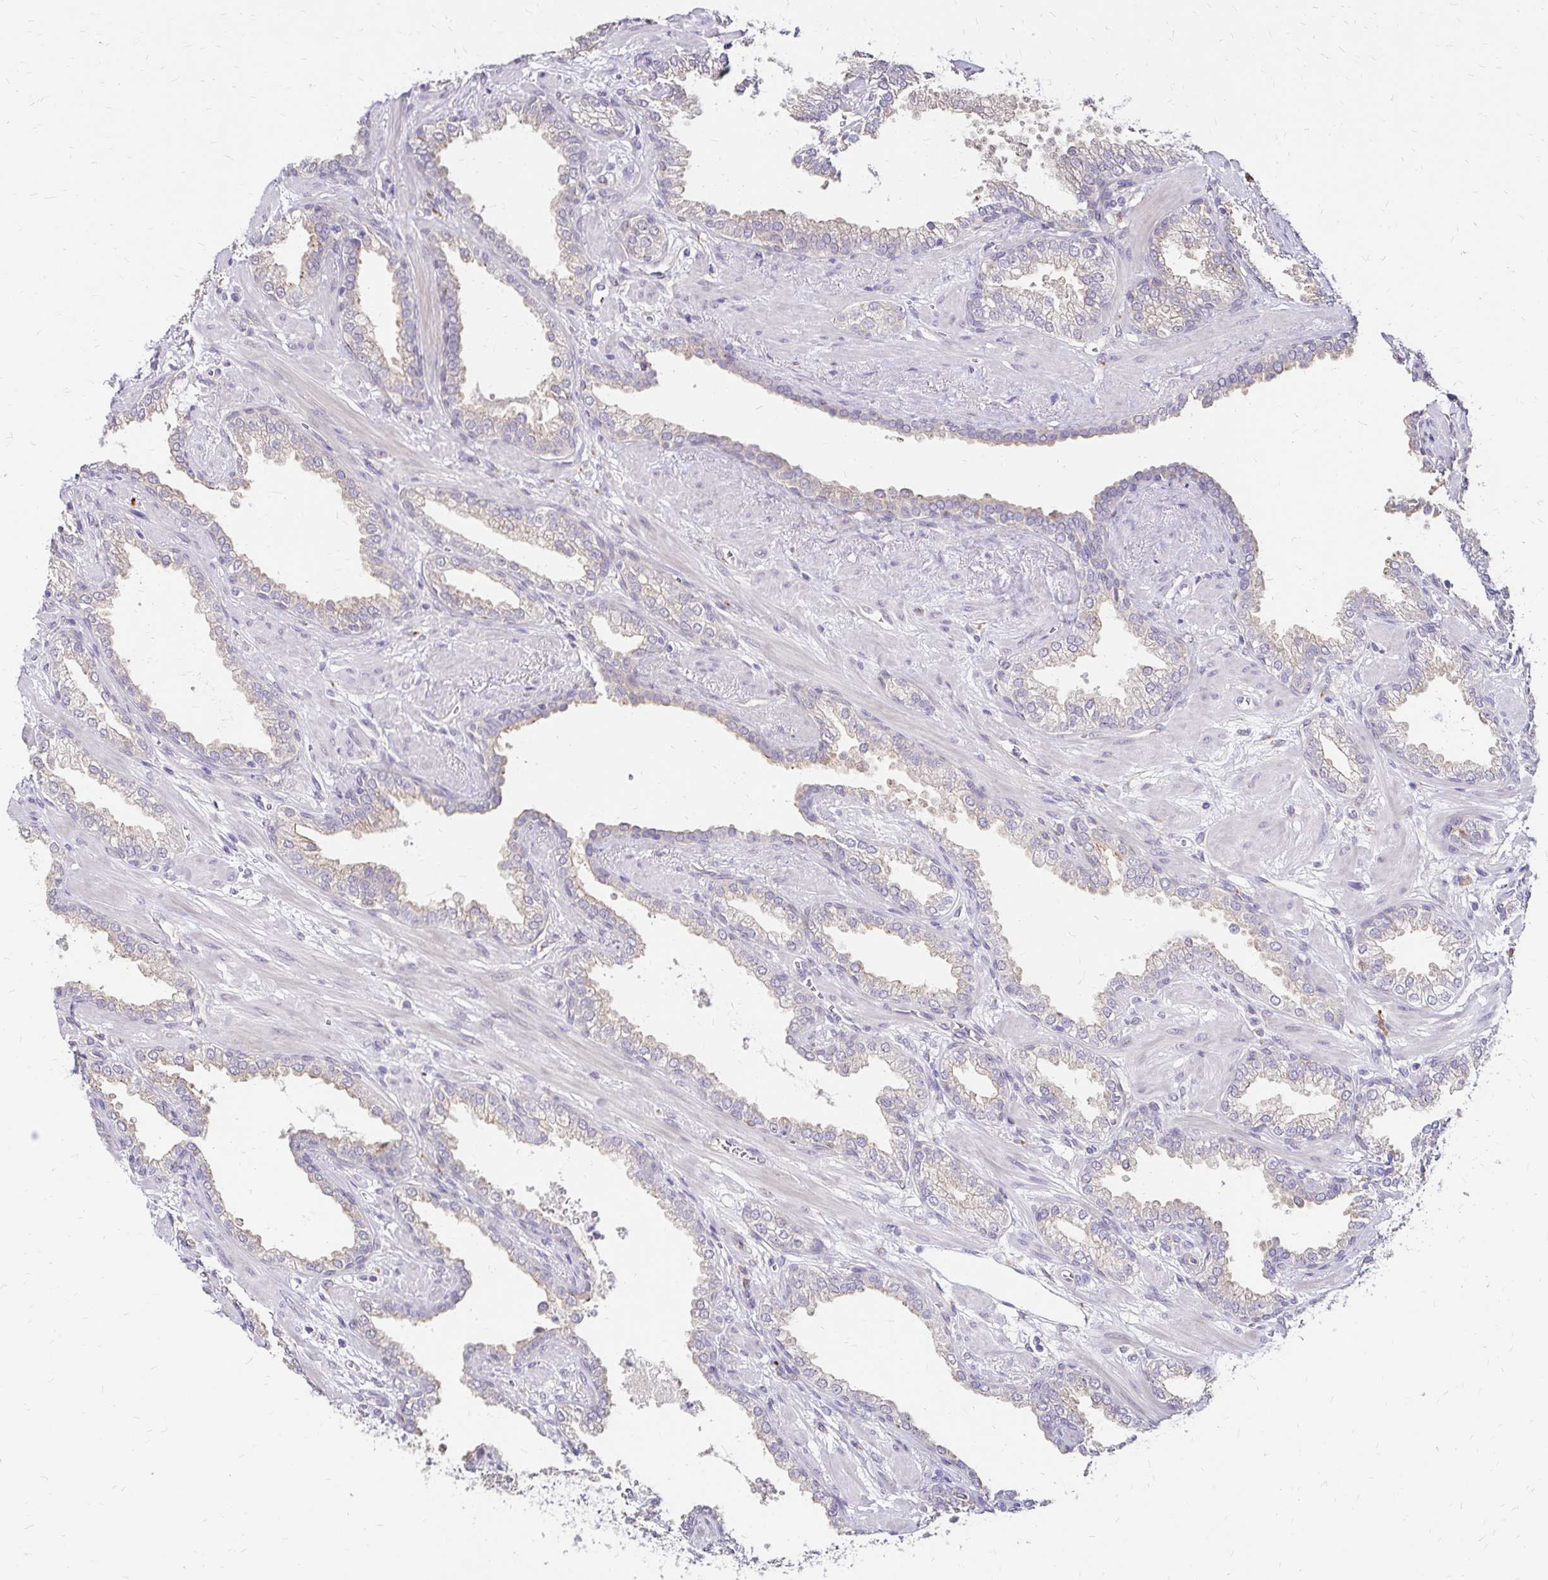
{"staining": {"intensity": "negative", "quantity": "none", "location": "none"}, "tissue": "prostate cancer", "cell_type": "Tumor cells", "image_type": "cancer", "snomed": [{"axis": "morphology", "description": "Adenocarcinoma, High grade"}, {"axis": "topography", "description": "Prostate"}], "caption": "Histopathology image shows no protein positivity in tumor cells of prostate cancer (high-grade adenocarcinoma) tissue. Nuclei are stained in blue.", "gene": "PRIMA1", "patient": {"sex": "male", "age": 60}}